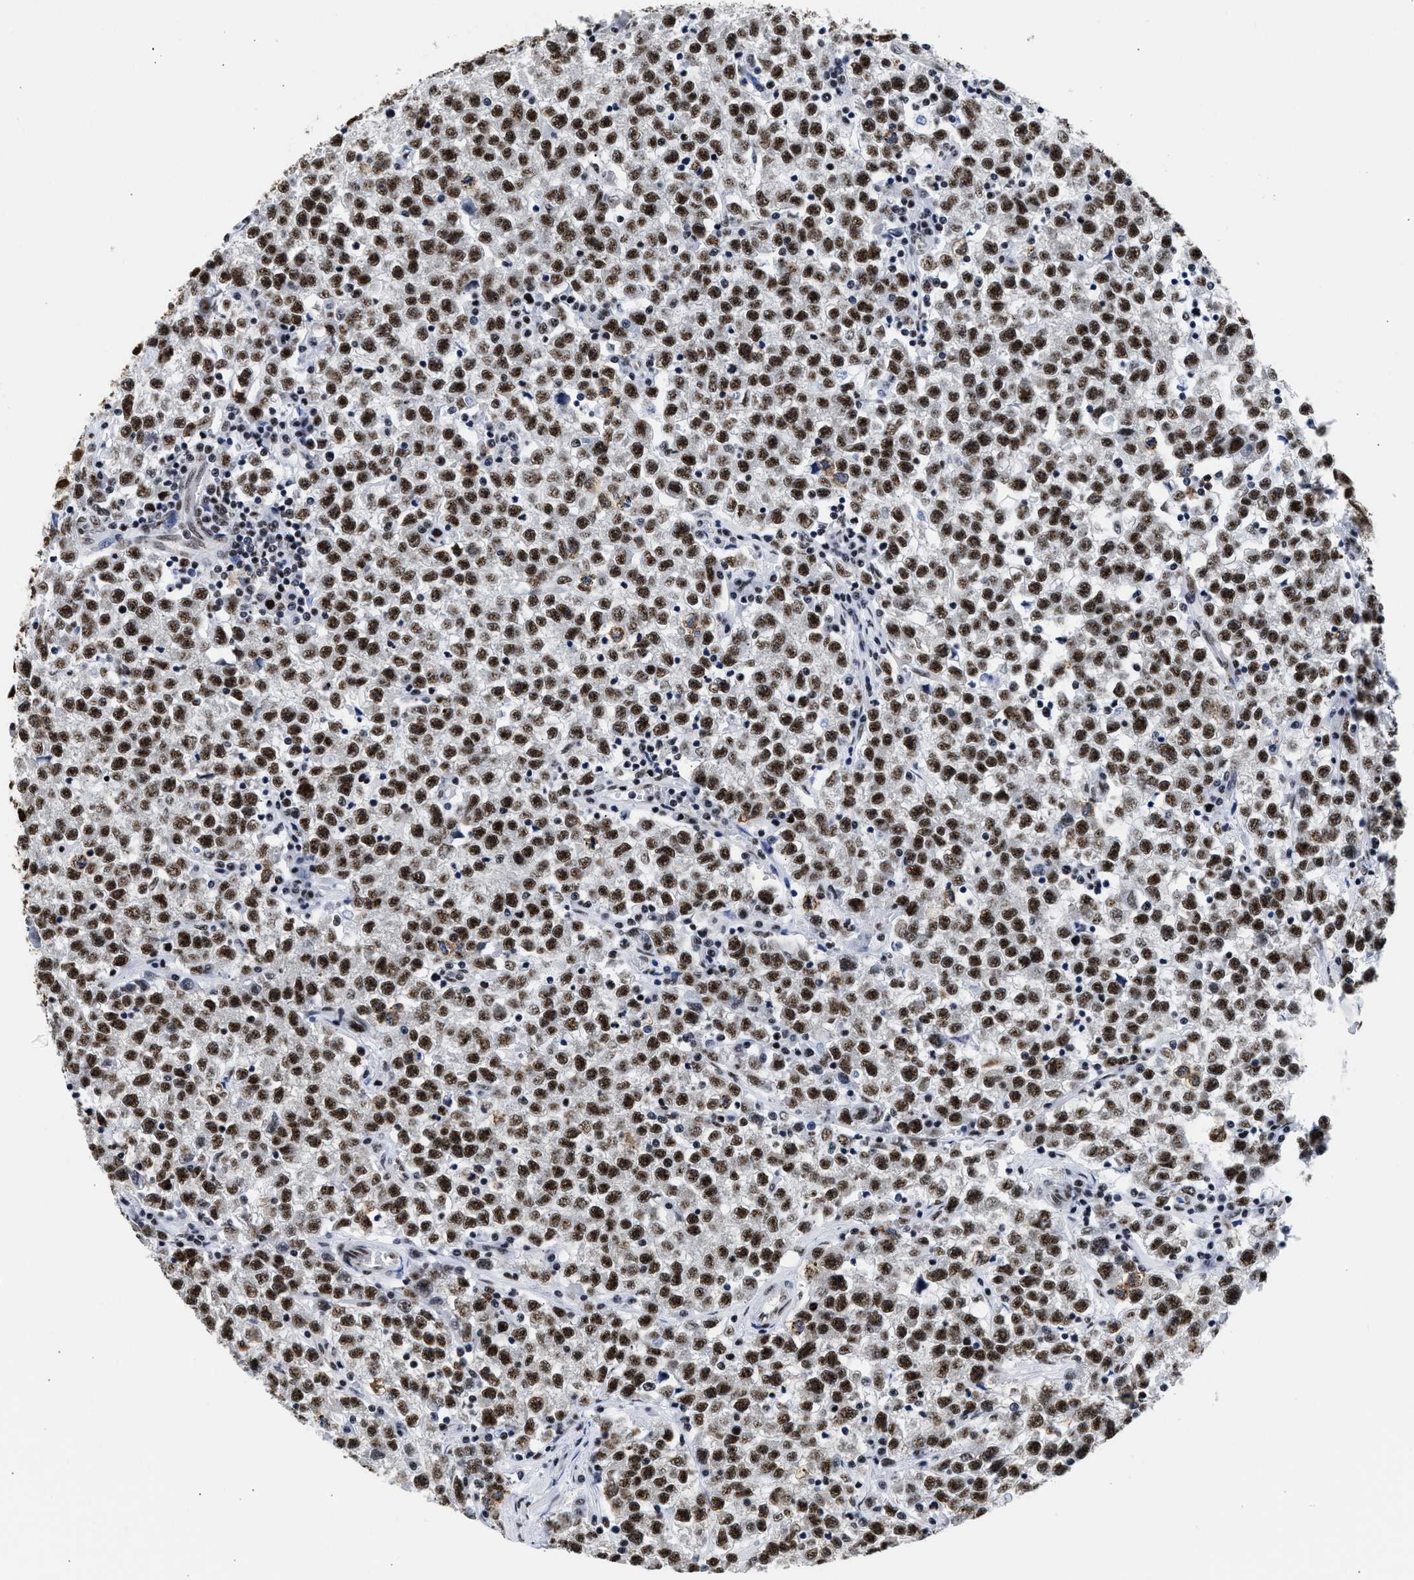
{"staining": {"intensity": "strong", "quantity": ">75%", "location": "nuclear"}, "tissue": "testis cancer", "cell_type": "Tumor cells", "image_type": "cancer", "snomed": [{"axis": "morphology", "description": "Seminoma, NOS"}, {"axis": "topography", "description": "Testis"}], "caption": "The image exhibits immunohistochemical staining of testis cancer. There is strong nuclear expression is present in approximately >75% of tumor cells.", "gene": "RBM8A", "patient": {"sex": "male", "age": 22}}